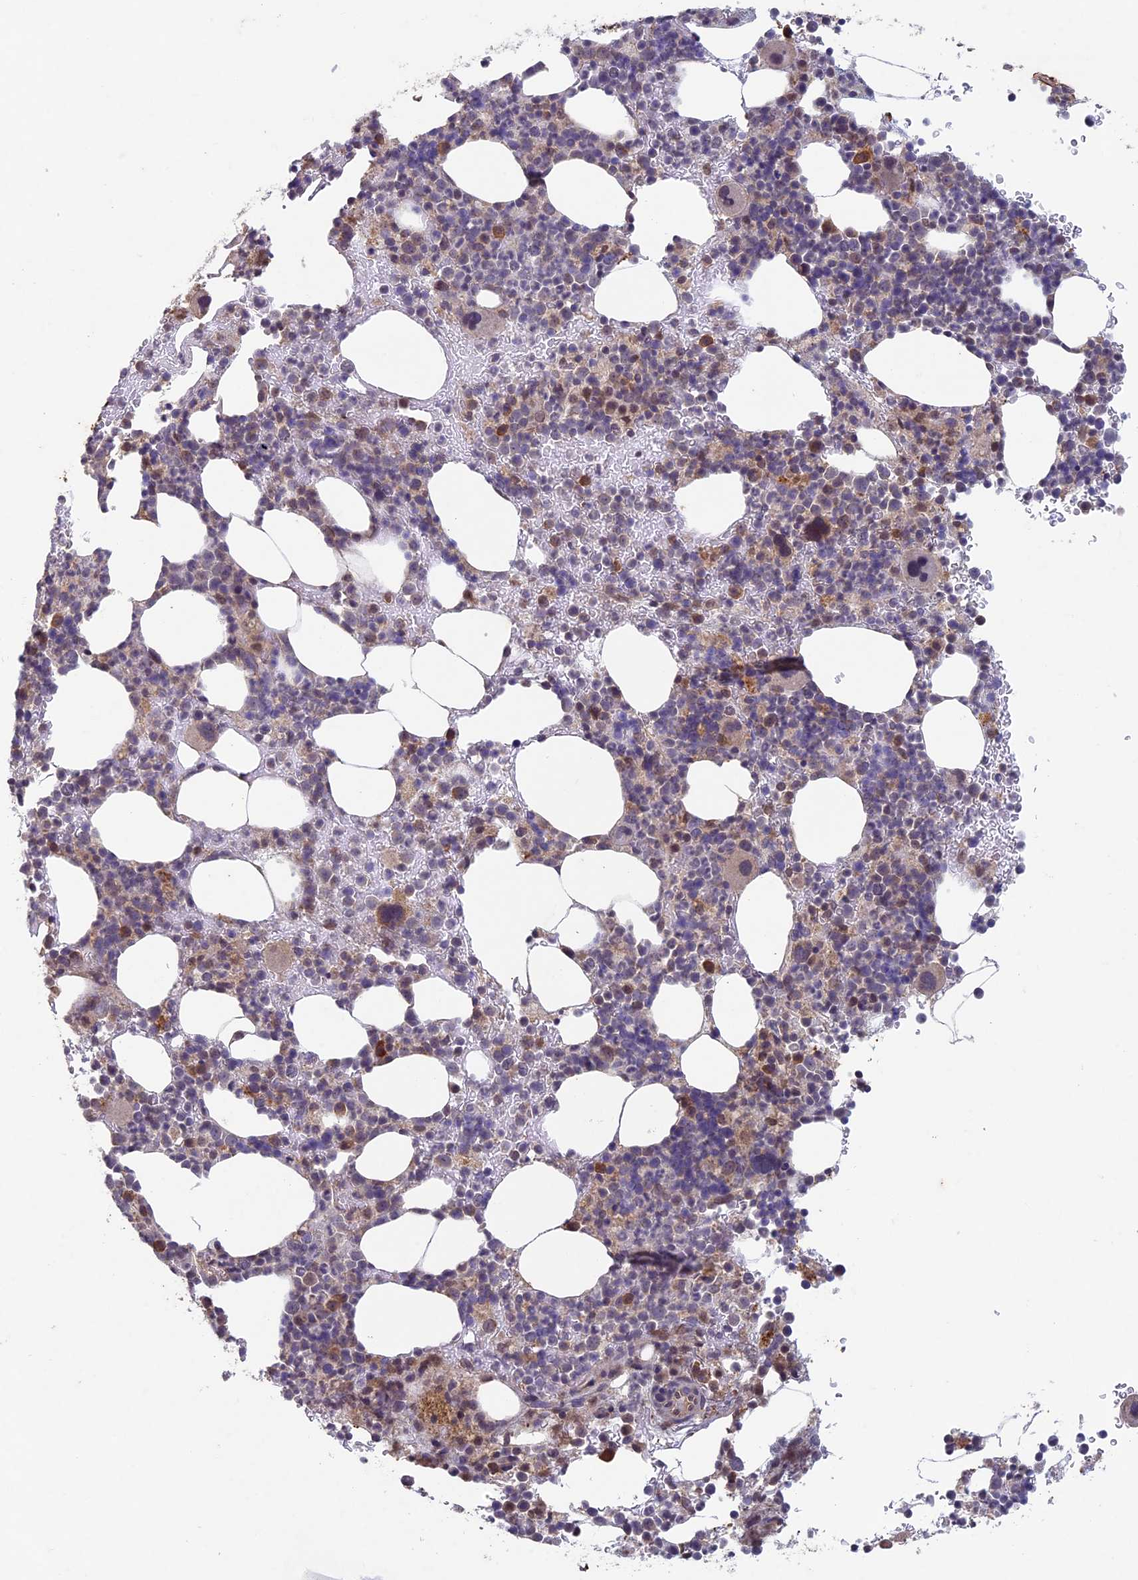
{"staining": {"intensity": "moderate", "quantity": "25%-75%", "location": "cytoplasmic/membranous"}, "tissue": "bone marrow", "cell_type": "Hematopoietic cells", "image_type": "normal", "snomed": [{"axis": "morphology", "description": "Normal tissue, NOS"}, {"axis": "topography", "description": "Bone marrow"}], "caption": "About 25%-75% of hematopoietic cells in benign human bone marrow display moderate cytoplasmic/membranous protein expression as visualized by brown immunohistochemical staining.", "gene": "RCCD1", "patient": {"sex": "female", "age": 82}}